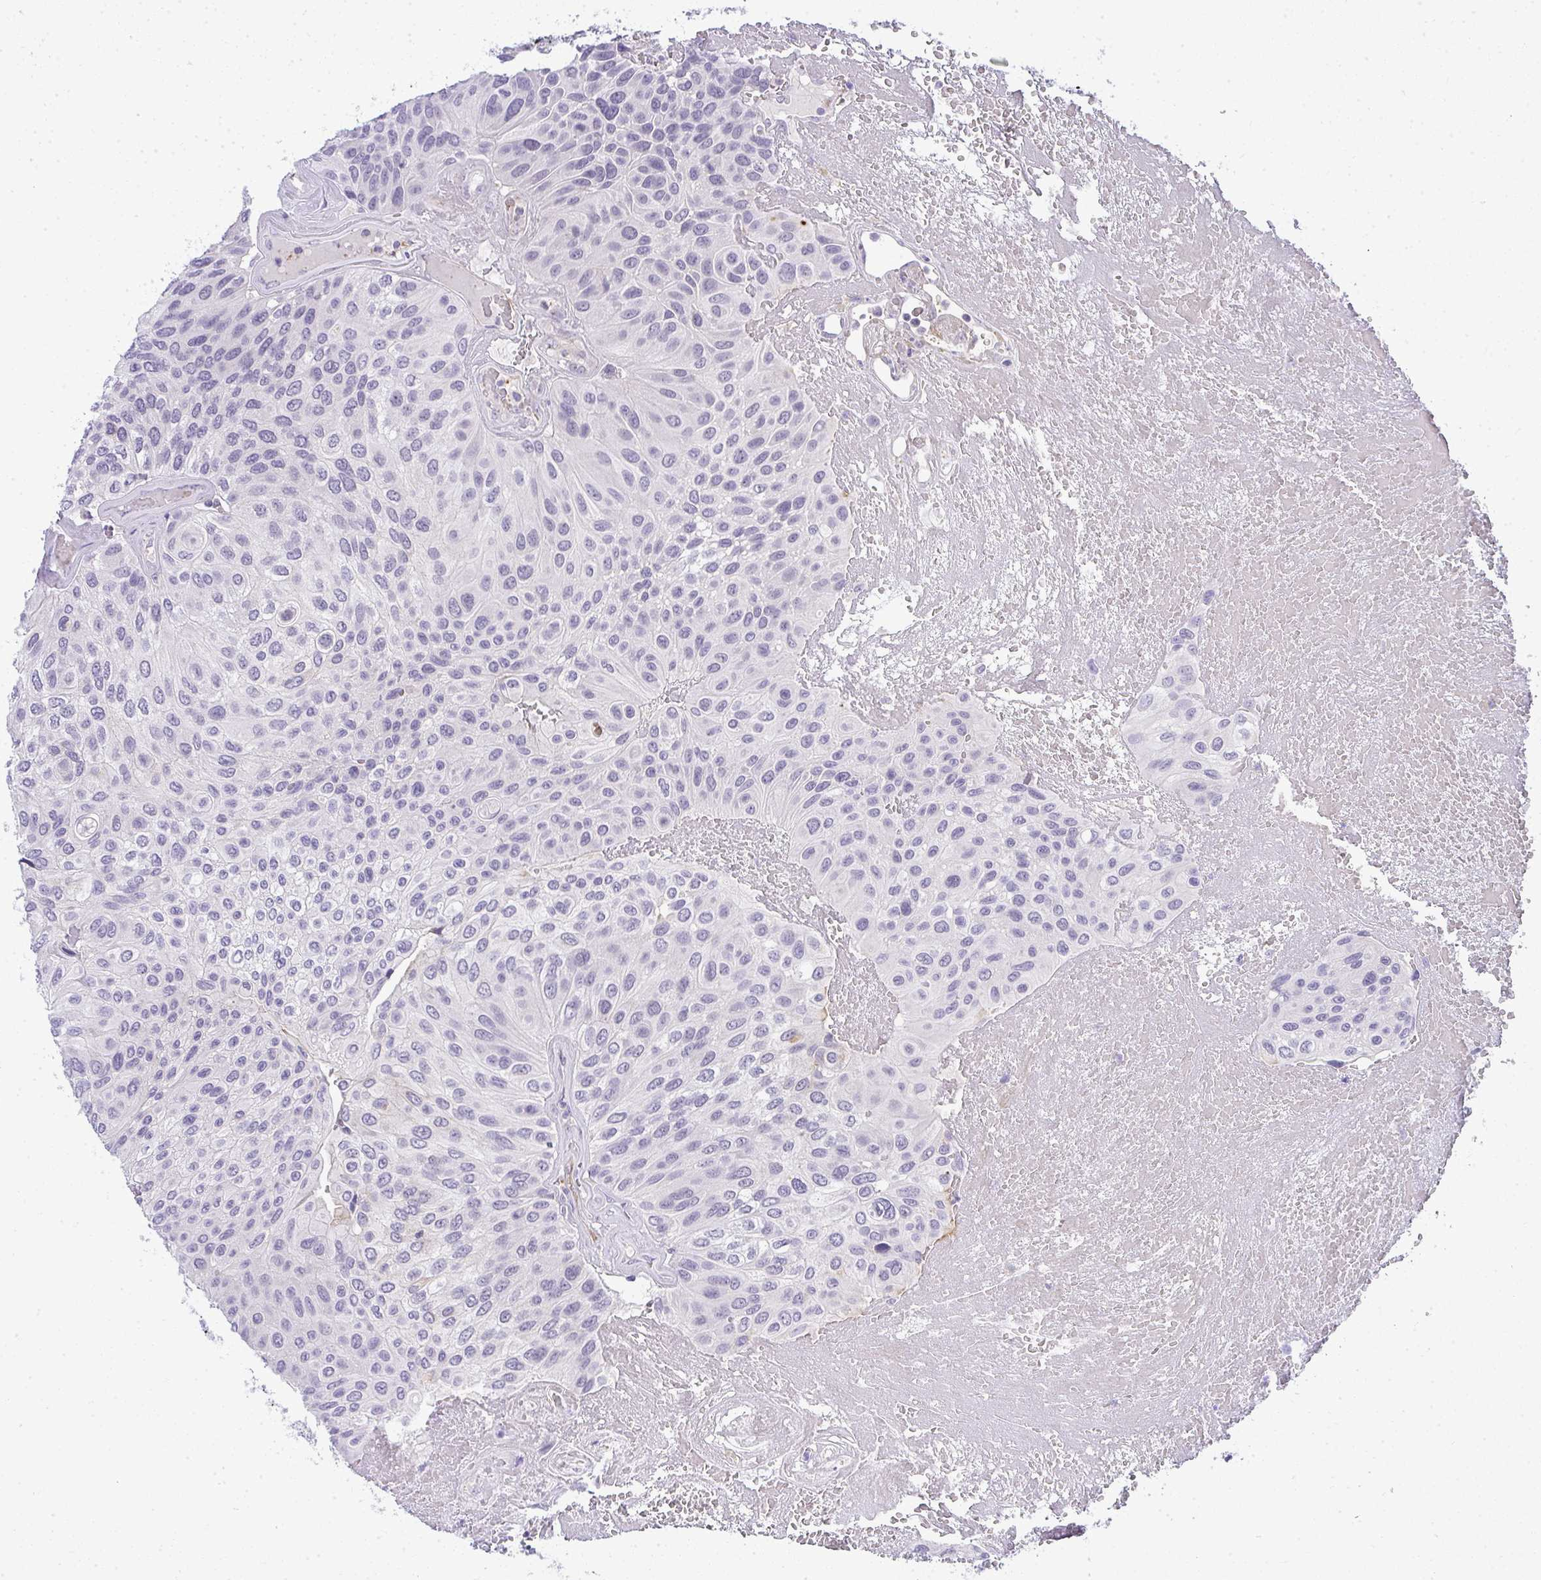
{"staining": {"intensity": "negative", "quantity": "none", "location": "none"}, "tissue": "urothelial cancer", "cell_type": "Tumor cells", "image_type": "cancer", "snomed": [{"axis": "morphology", "description": "Urothelial carcinoma, High grade"}, {"axis": "topography", "description": "Urinary bladder"}], "caption": "Tumor cells are negative for protein expression in human high-grade urothelial carcinoma.", "gene": "TMEM82", "patient": {"sex": "male", "age": 66}}